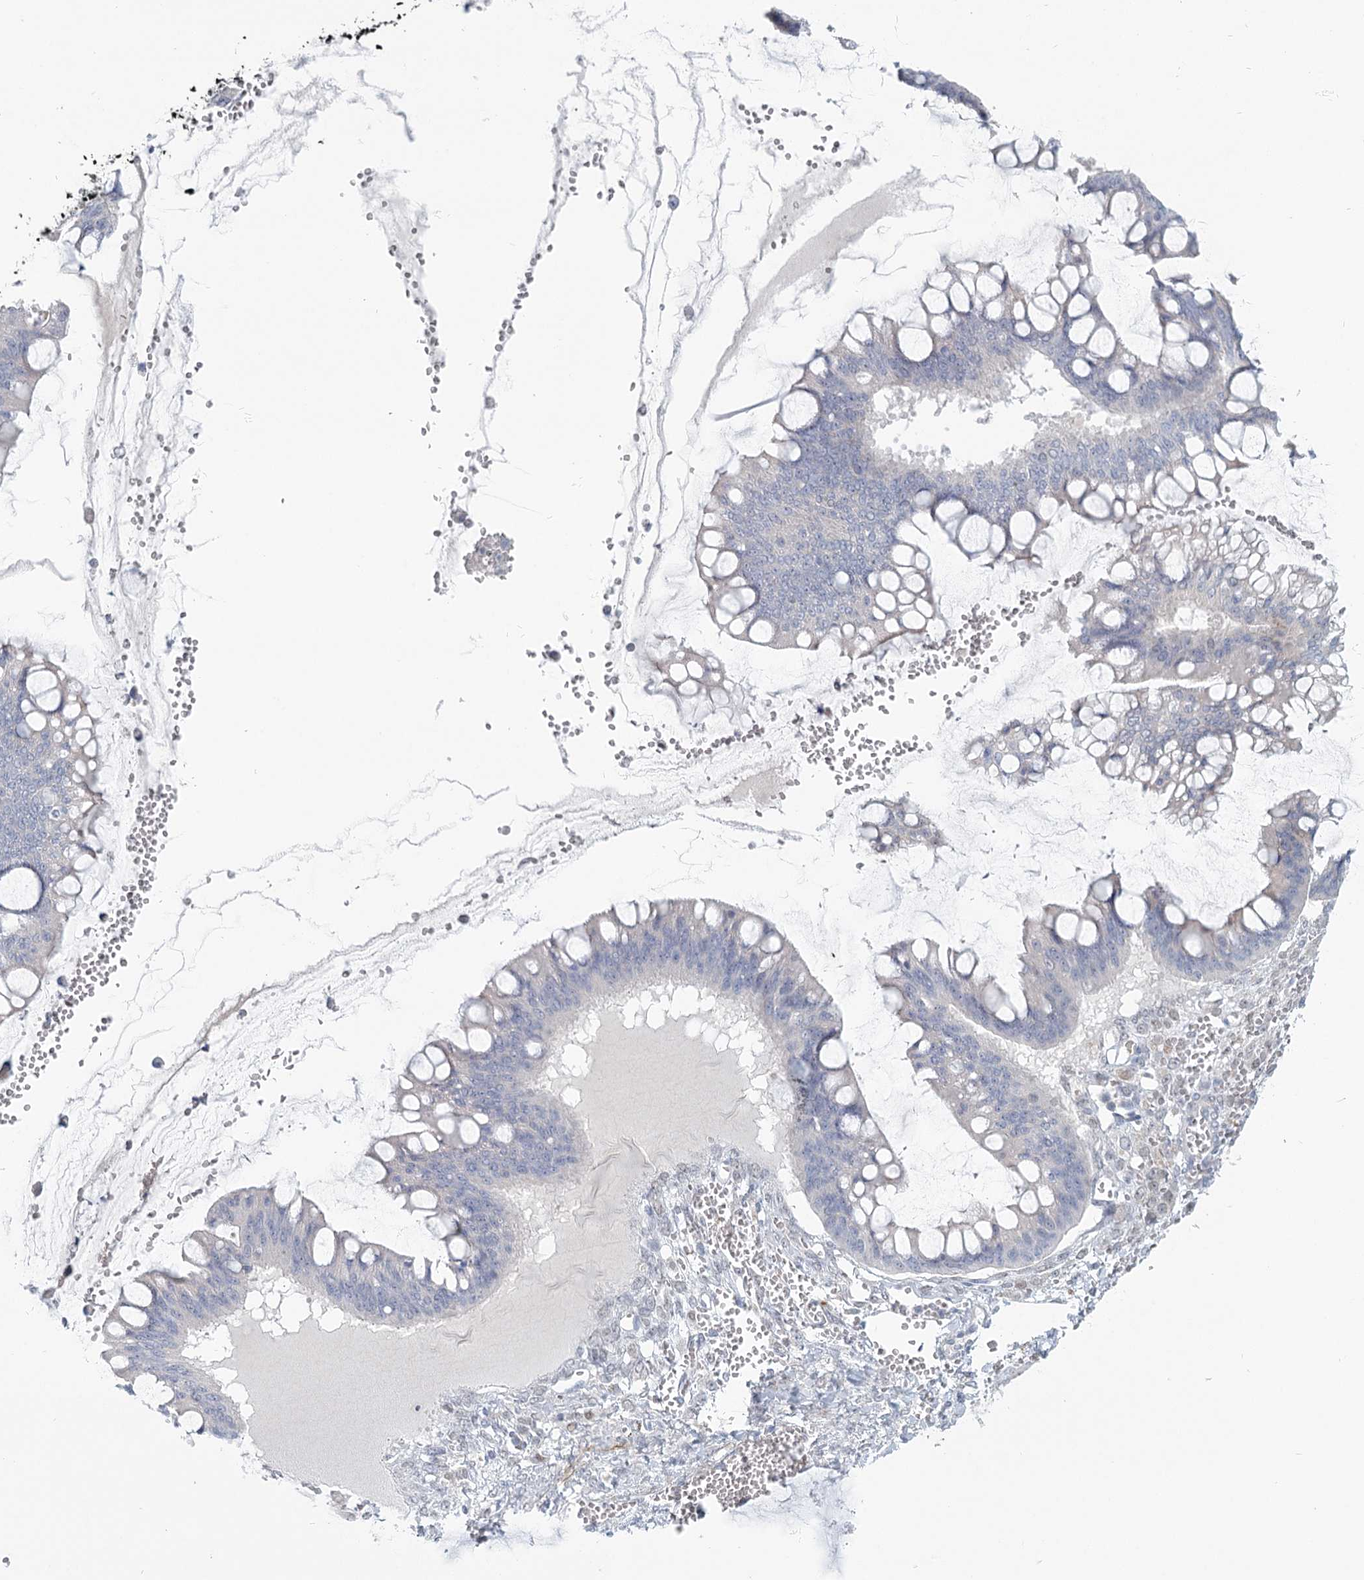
{"staining": {"intensity": "negative", "quantity": "none", "location": "none"}, "tissue": "ovarian cancer", "cell_type": "Tumor cells", "image_type": "cancer", "snomed": [{"axis": "morphology", "description": "Cystadenocarcinoma, mucinous, NOS"}, {"axis": "topography", "description": "Ovary"}], "caption": "This is an immunohistochemistry (IHC) photomicrograph of human mucinous cystadenocarcinoma (ovarian). There is no expression in tumor cells.", "gene": "USP11", "patient": {"sex": "female", "age": 73}}